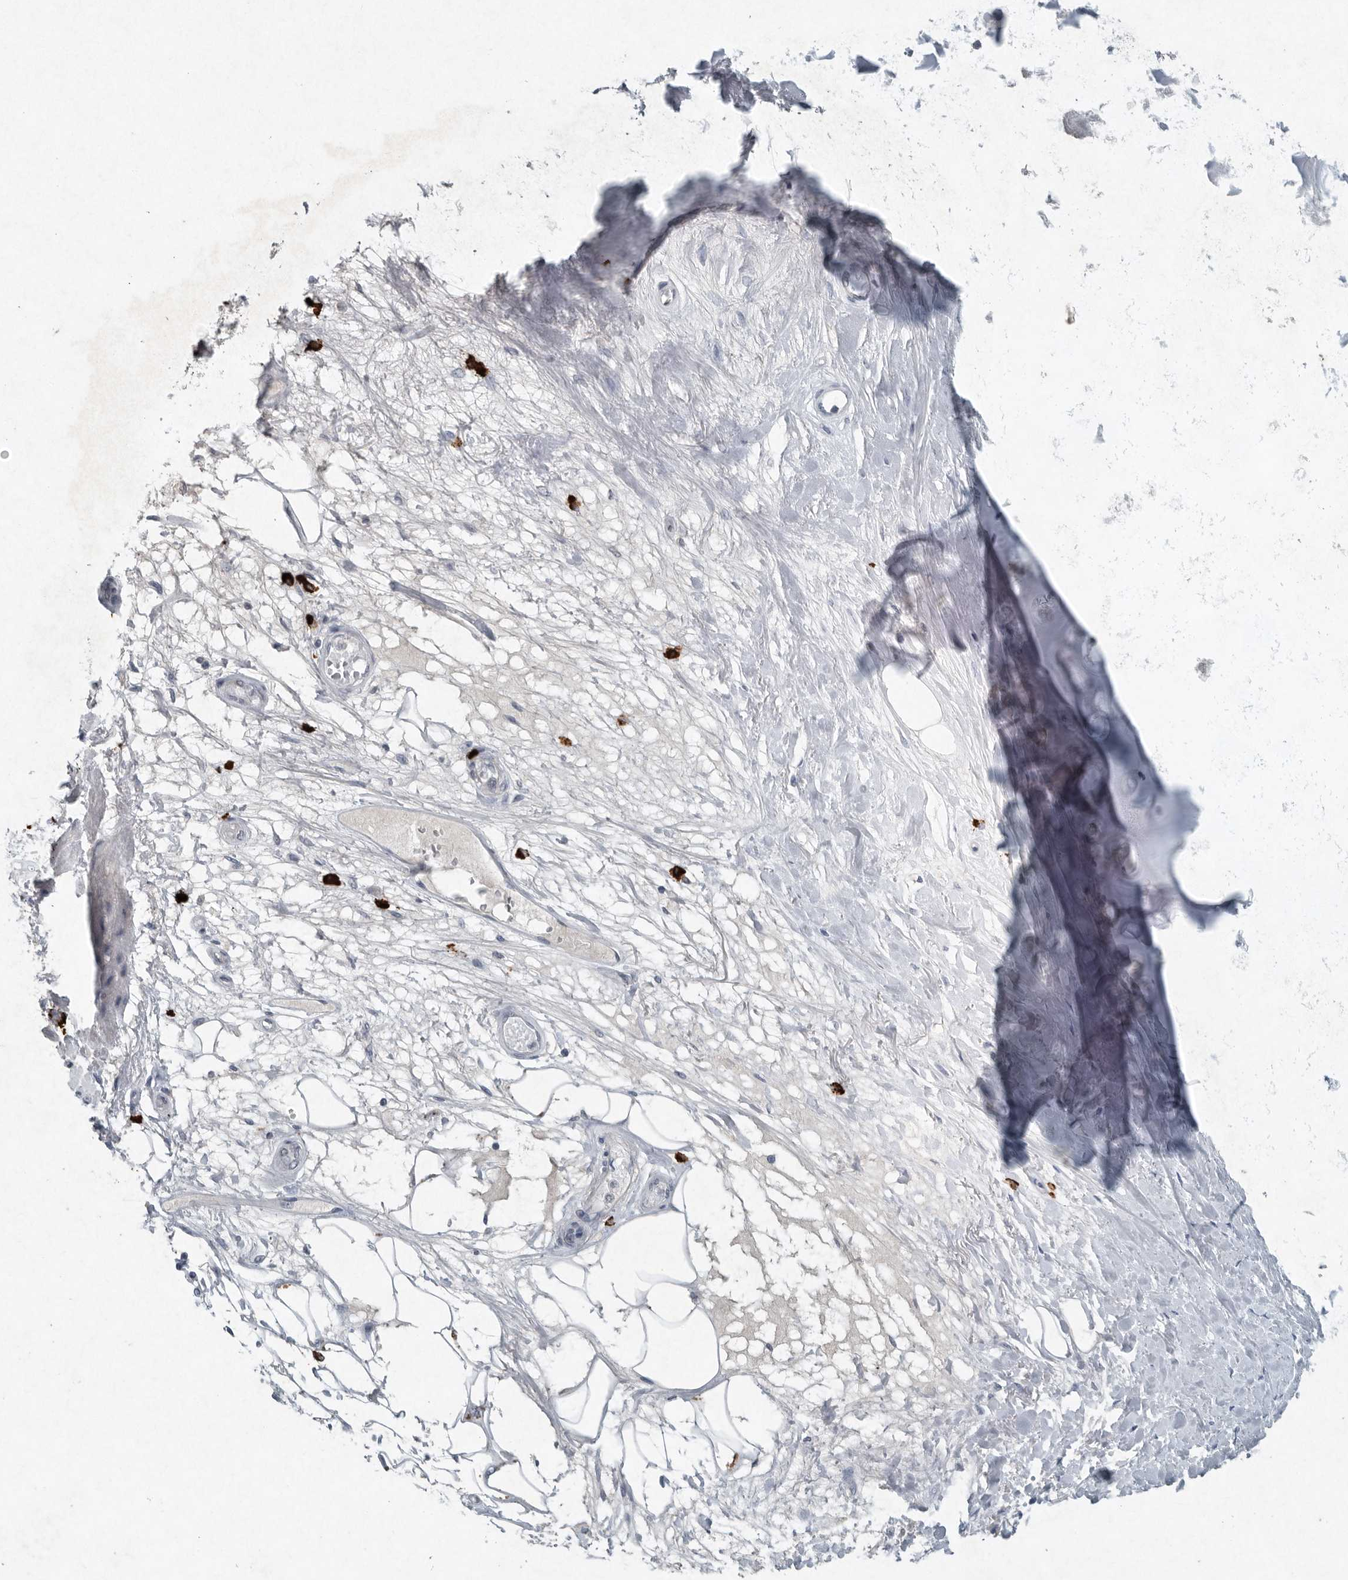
{"staining": {"intensity": "weak", "quantity": "<25%", "location": "cytoplasmic/membranous"}, "tissue": "adipose tissue", "cell_type": "Adipocytes", "image_type": "normal", "snomed": [{"axis": "morphology", "description": "Normal tissue, NOS"}, {"axis": "topography", "description": "Bronchus"}], "caption": "Adipocytes show no significant expression in unremarkable adipose tissue. (Brightfield microscopy of DAB (3,3'-diaminobenzidine) immunohistochemistry at high magnification).", "gene": "IL20", "patient": {"sex": "male", "age": 66}}